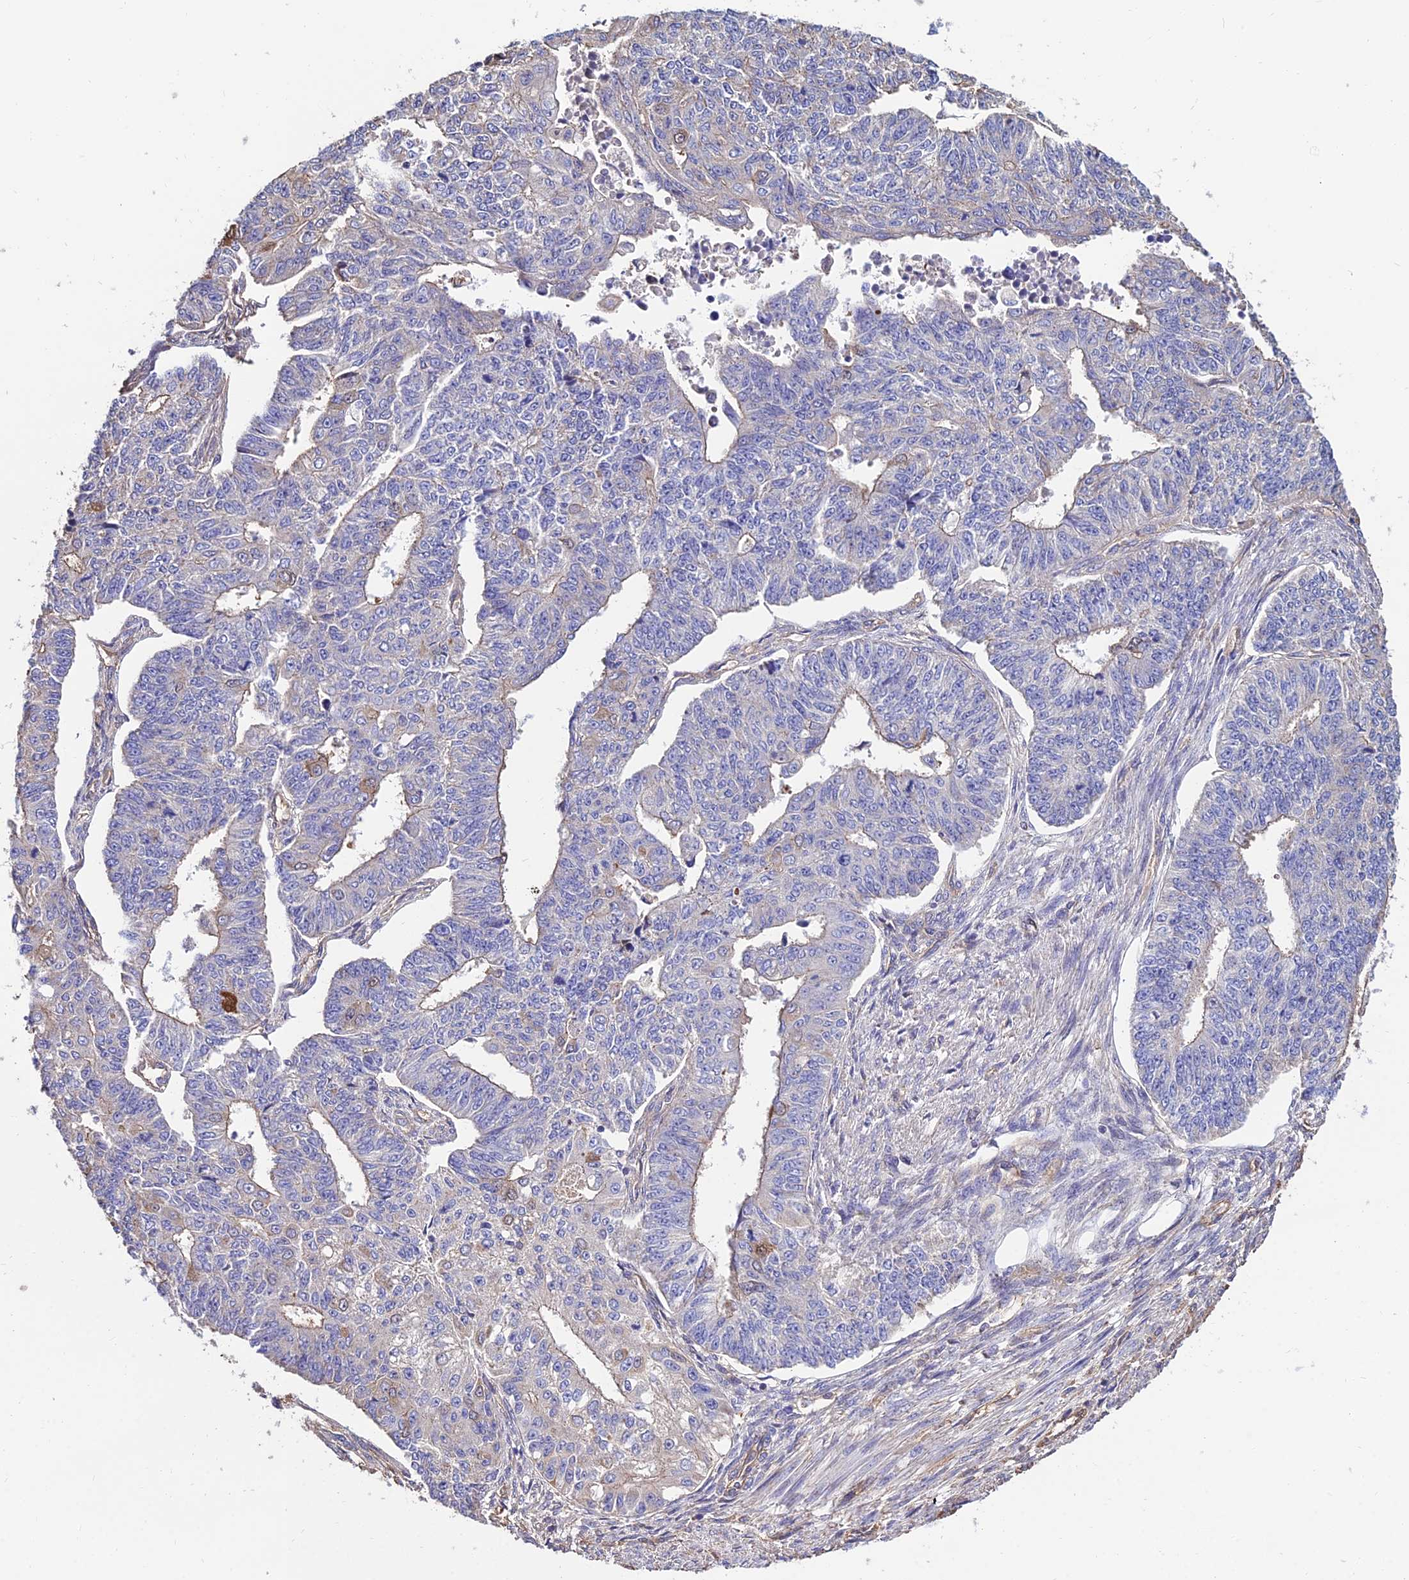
{"staining": {"intensity": "weak", "quantity": "<25%", "location": "cytoplasmic/membranous"}, "tissue": "endometrial cancer", "cell_type": "Tumor cells", "image_type": "cancer", "snomed": [{"axis": "morphology", "description": "Adenocarcinoma, NOS"}, {"axis": "topography", "description": "Endometrium"}], "caption": "Immunohistochemical staining of endometrial adenocarcinoma exhibits no significant positivity in tumor cells. (Brightfield microscopy of DAB immunohistochemistry at high magnification).", "gene": "CALM2", "patient": {"sex": "female", "age": 32}}